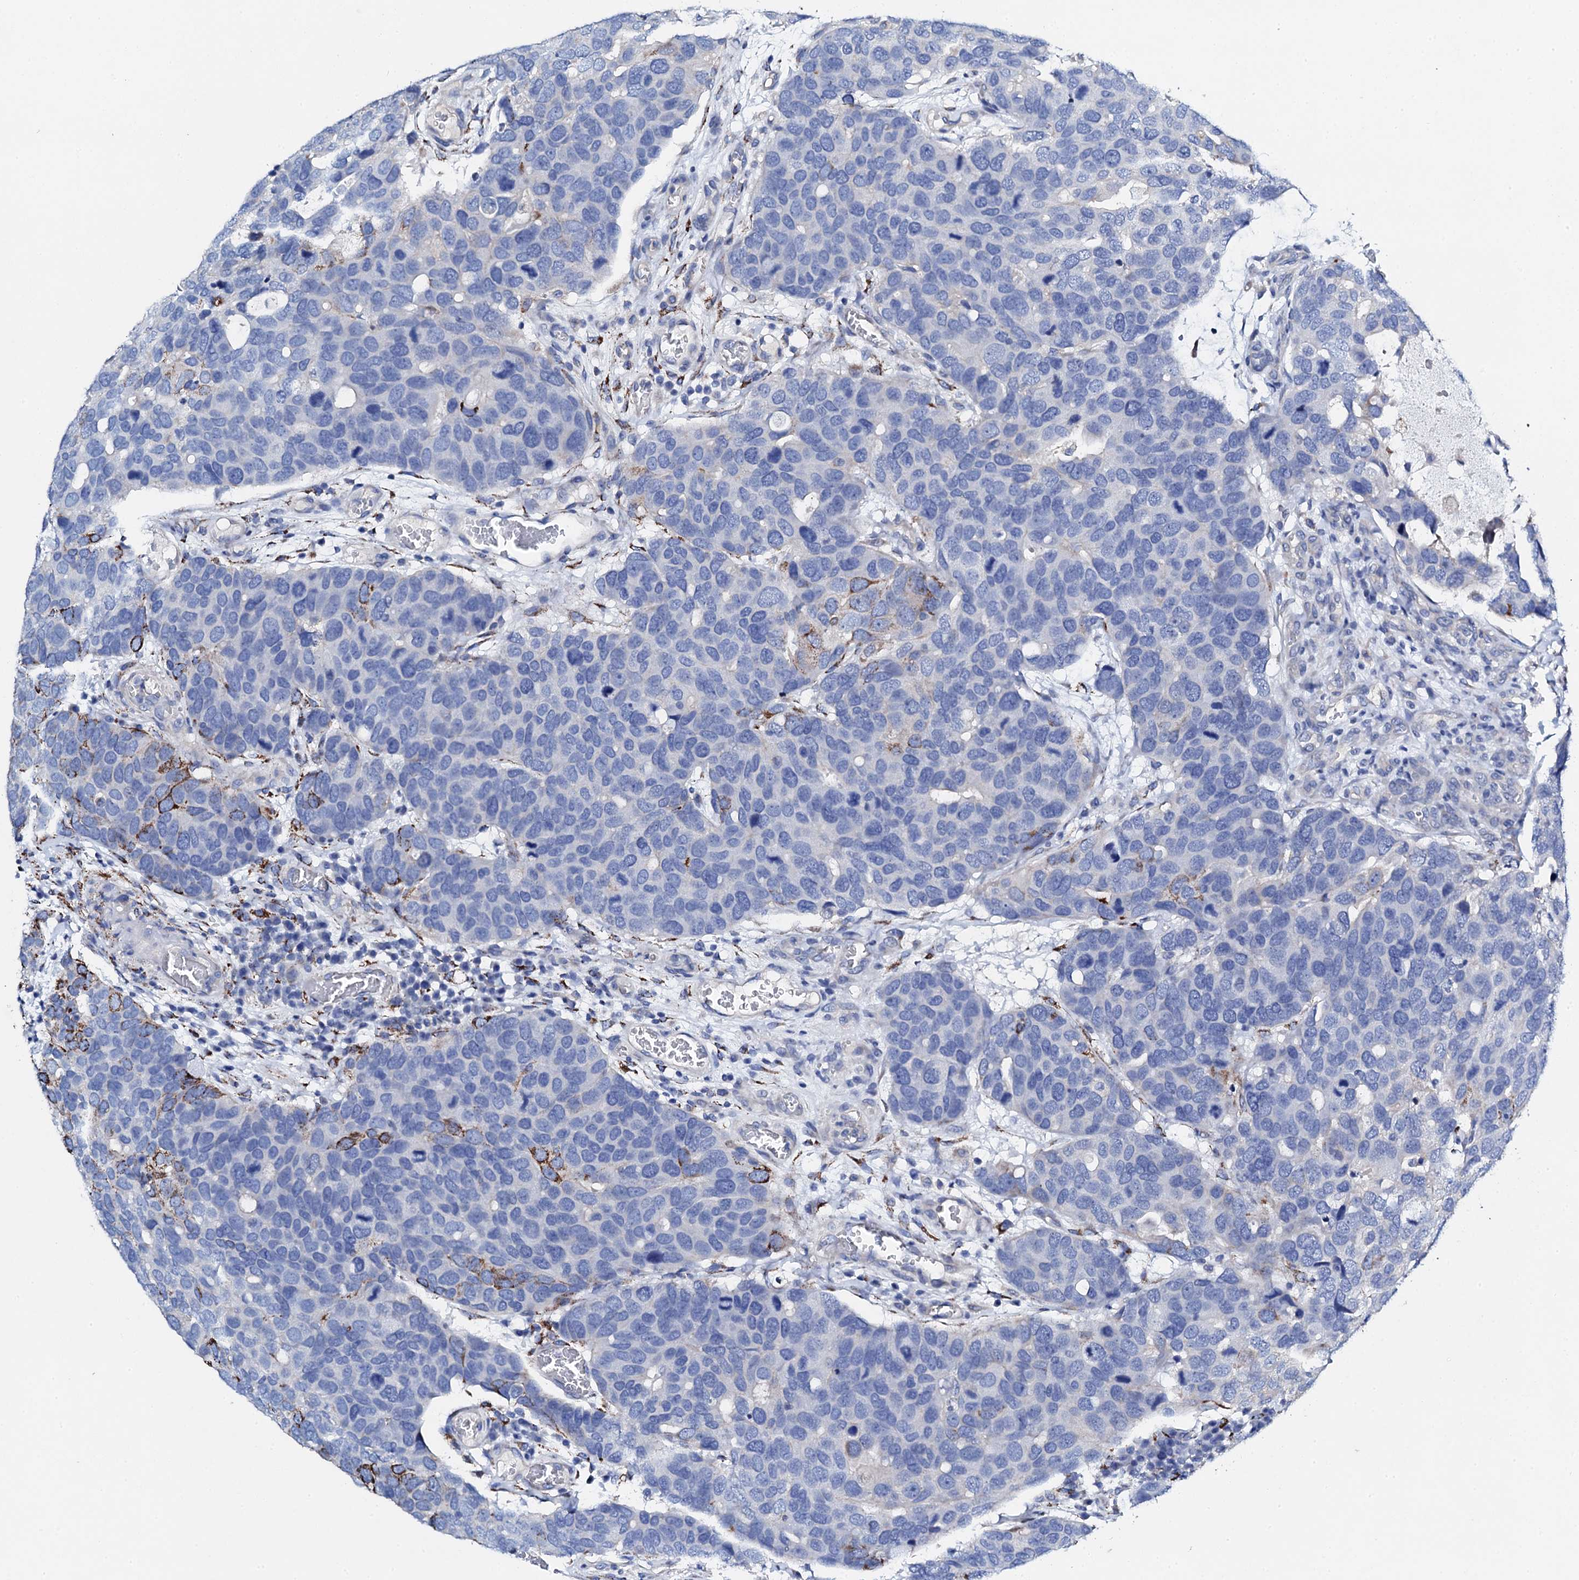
{"staining": {"intensity": "negative", "quantity": "none", "location": "none"}, "tissue": "breast cancer", "cell_type": "Tumor cells", "image_type": "cancer", "snomed": [{"axis": "morphology", "description": "Duct carcinoma"}, {"axis": "topography", "description": "Breast"}], "caption": "Photomicrograph shows no protein positivity in tumor cells of breast cancer (invasive ductal carcinoma) tissue. (DAB immunohistochemistry with hematoxylin counter stain).", "gene": "KLHL32", "patient": {"sex": "female", "age": 83}}